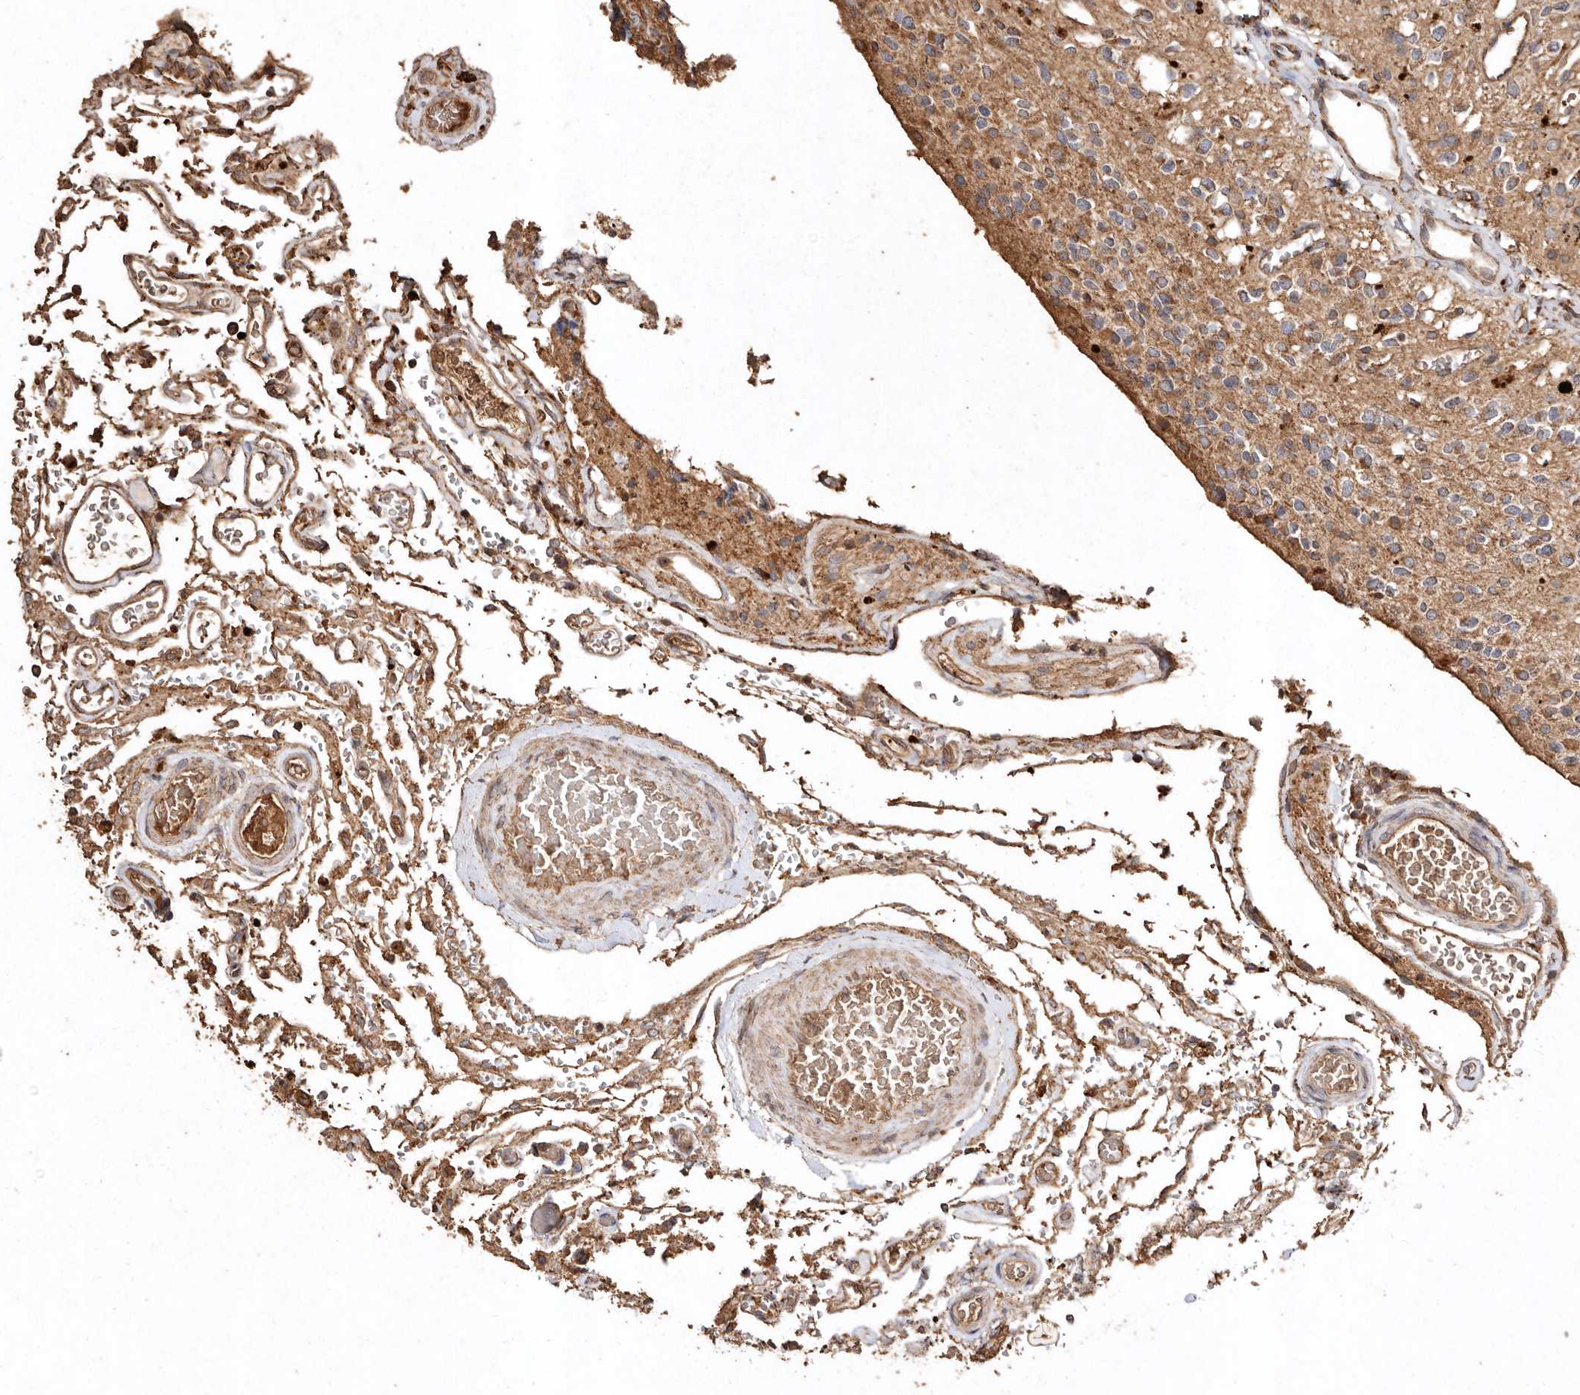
{"staining": {"intensity": "moderate", "quantity": ">75%", "location": "cytoplasmic/membranous"}, "tissue": "glioma", "cell_type": "Tumor cells", "image_type": "cancer", "snomed": [{"axis": "morphology", "description": "Glioma, malignant, High grade"}, {"axis": "topography", "description": "Brain"}], "caption": "The histopathology image demonstrates a brown stain indicating the presence of a protein in the cytoplasmic/membranous of tumor cells in malignant glioma (high-grade).", "gene": "FARS2", "patient": {"sex": "male", "age": 34}}